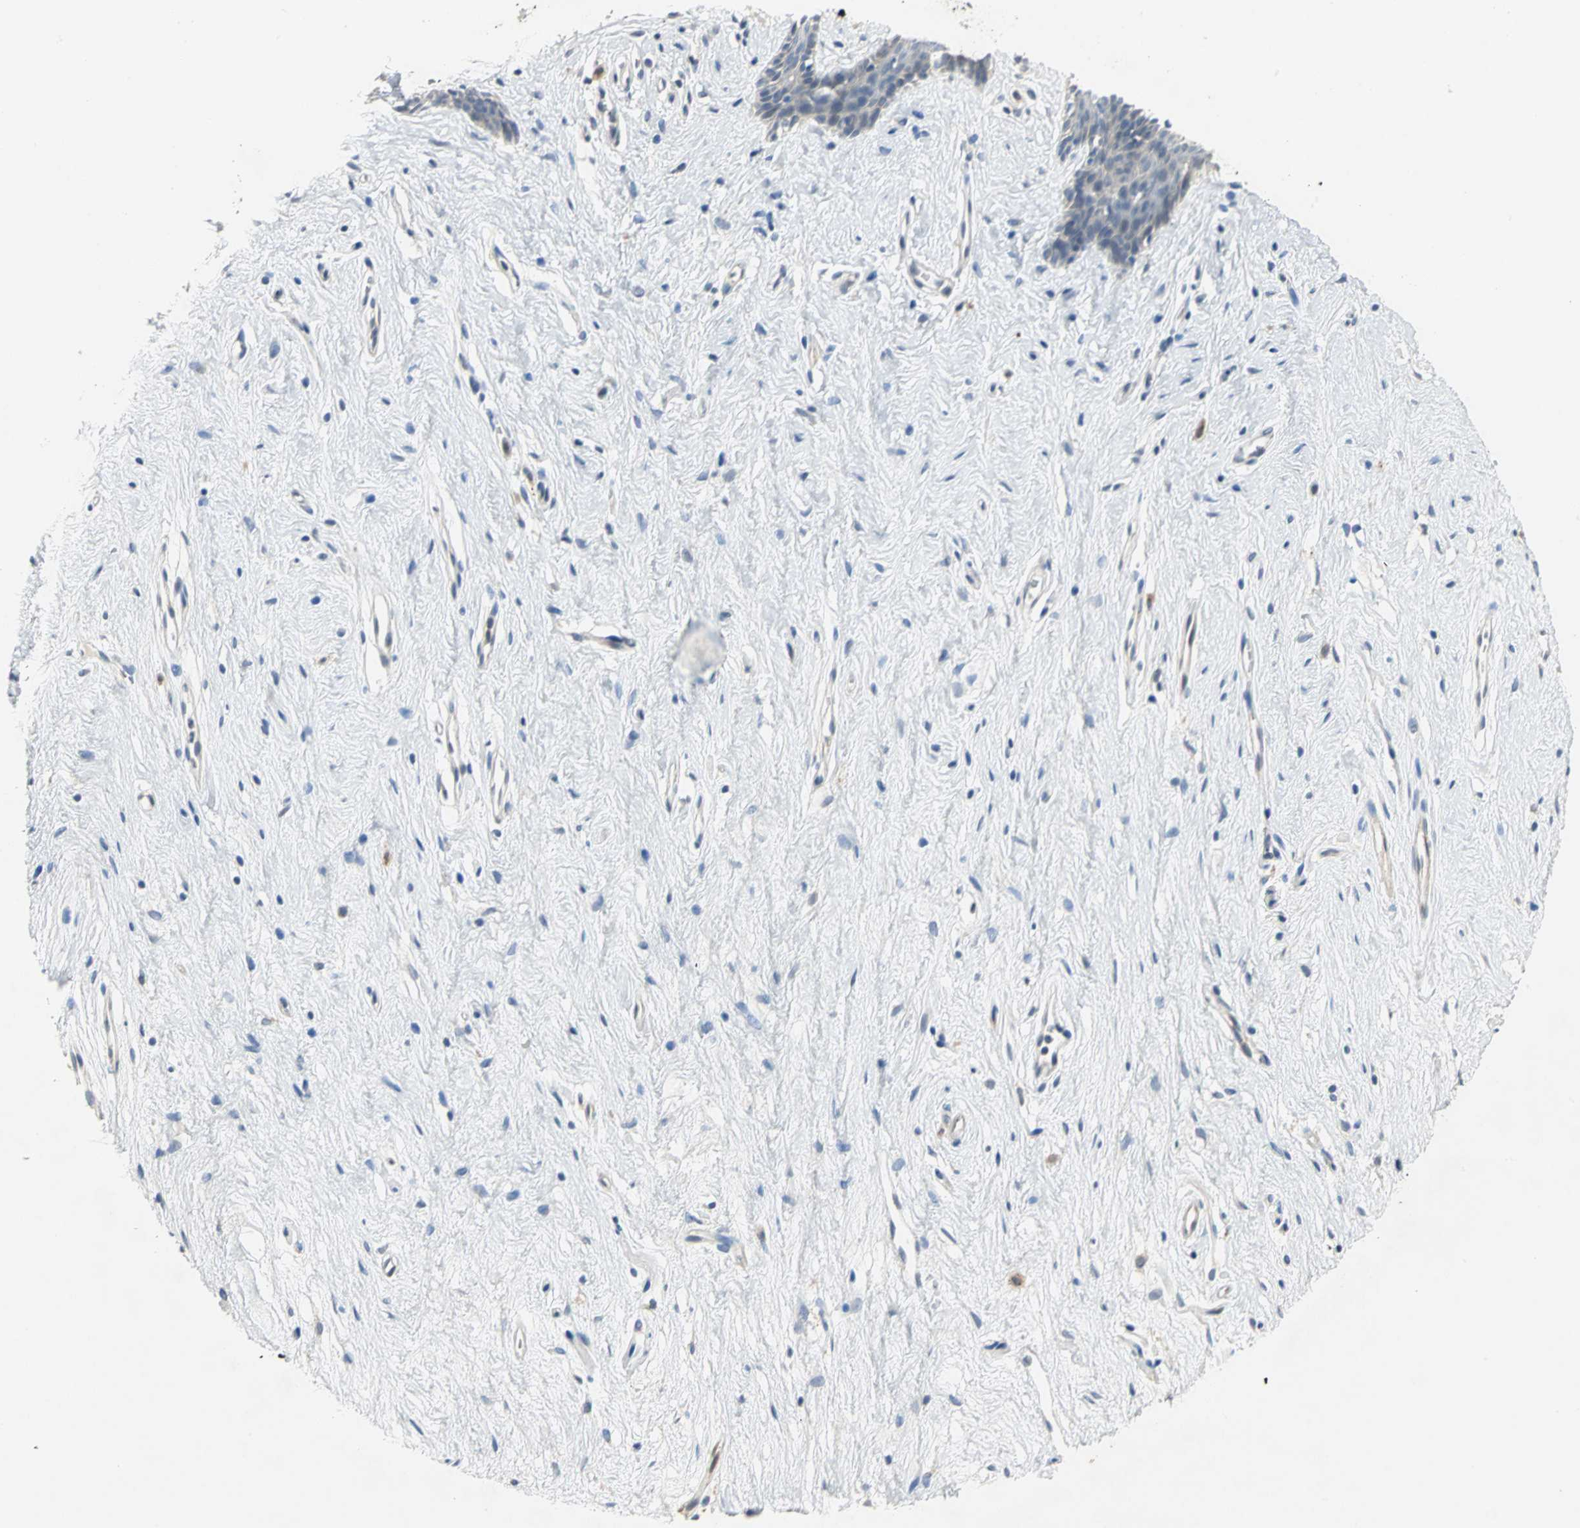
{"staining": {"intensity": "negative", "quantity": "none", "location": "none"}, "tissue": "vagina", "cell_type": "Squamous epithelial cells", "image_type": "normal", "snomed": [{"axis": "morphology", "description": "Normal tissue, NOS"}, {"axis": "topography", "description": "Vagina"}], "caption": "A high-resolution image shows immunohistochemistry staining of normal vagina, which demonstrates no significant staining in squamous epithelial cells.", "gene": "IL17RB", "patient": {"sex": "female", "age": 44}}